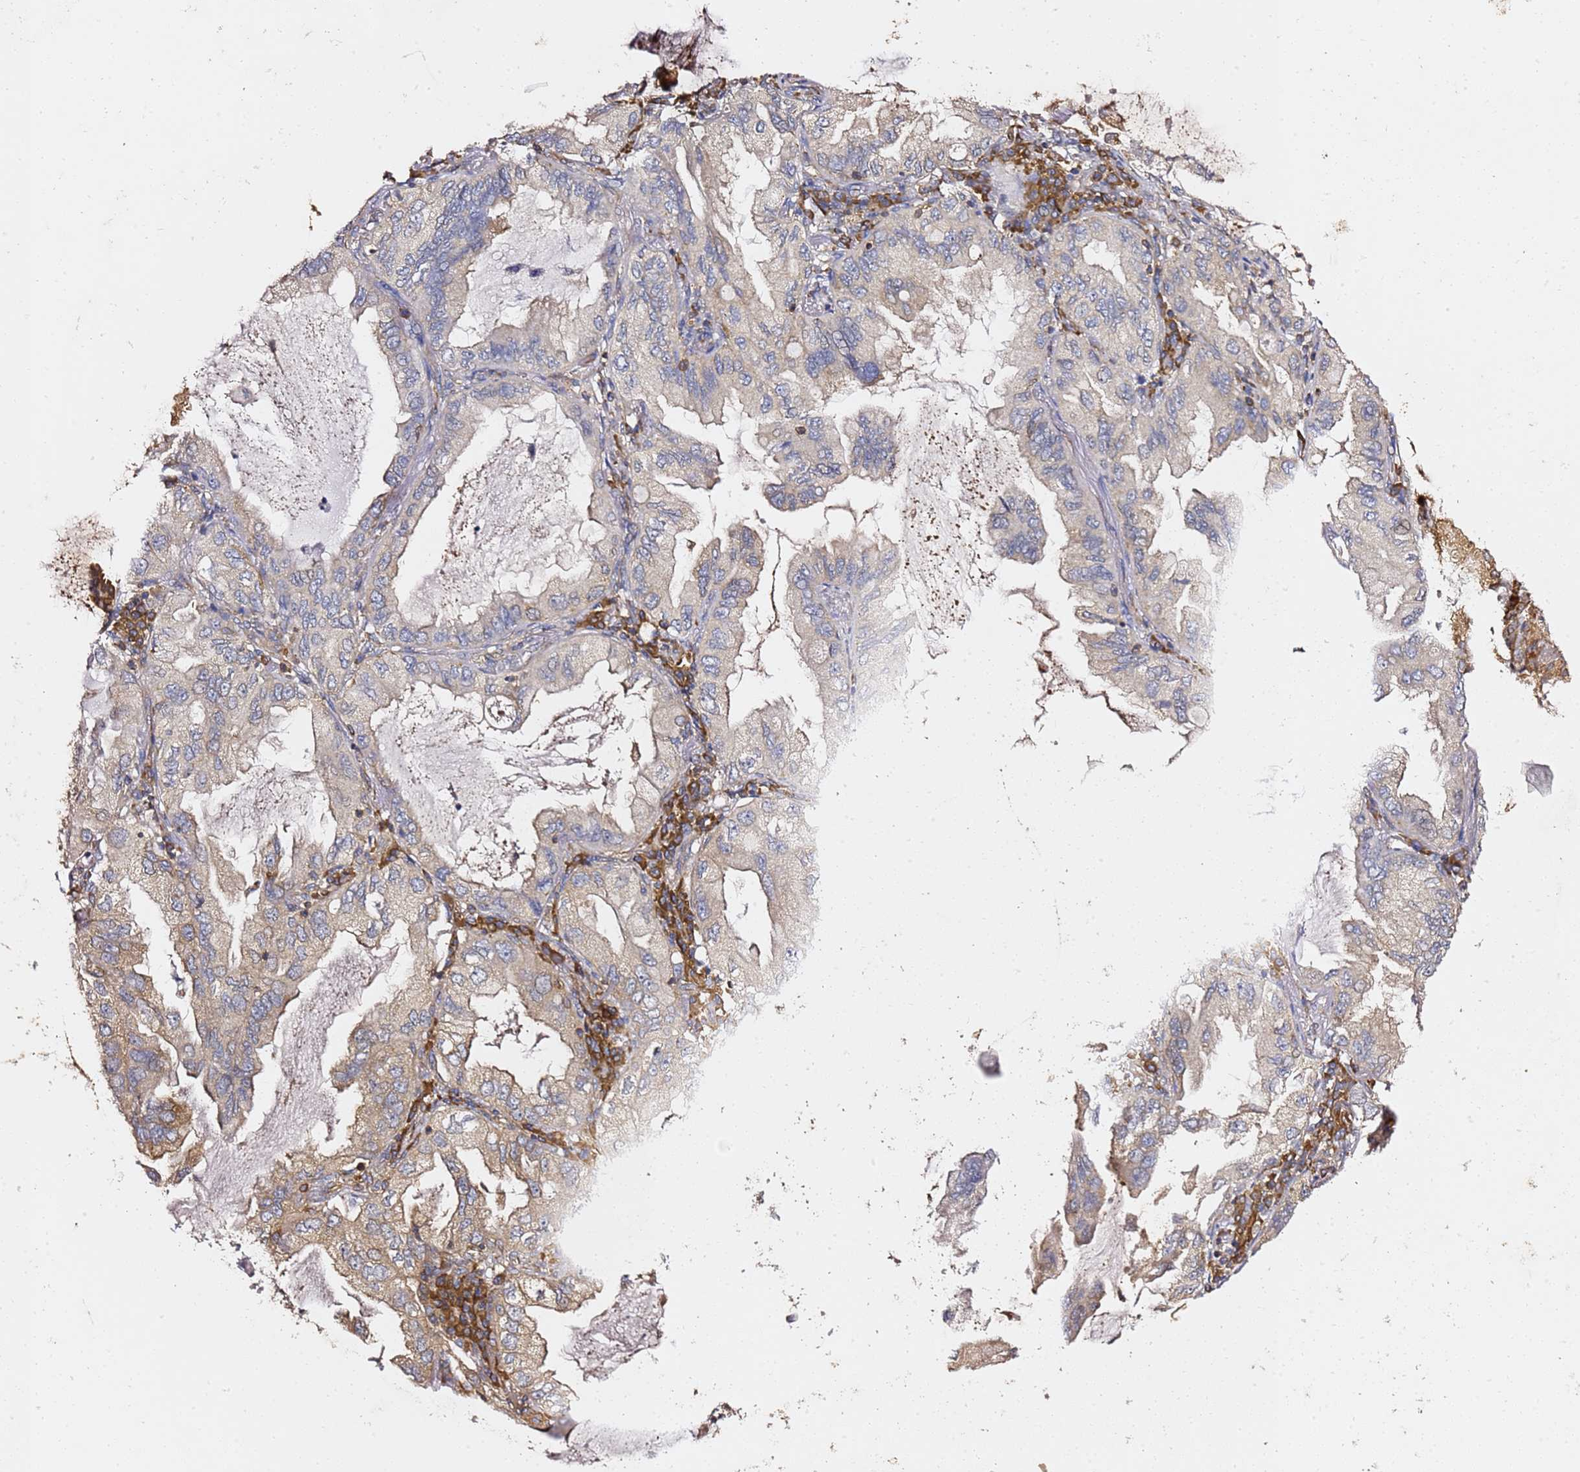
{"staining": {"intensity": "weak", "quantity": "25%-75%", "location": "cytoplasmic/membranous"}, "tissue": "lung cancer", "cell_type": "Tumor cells", "image_type": "cancer", "snomed": [{"axis": "morphology", "description": "Adenocarcinoma, NOS"}, {"axis": "topography", "description": "Lung"}], "caption": "Immunohistochemical staining of human adenocarcinoma (lung) shows weak cytoplasmic/membranous protein expression in about 25%-75% of tumor cells.", "gene": "TPST1", "patient": {"sex": "female", "age": 69}}